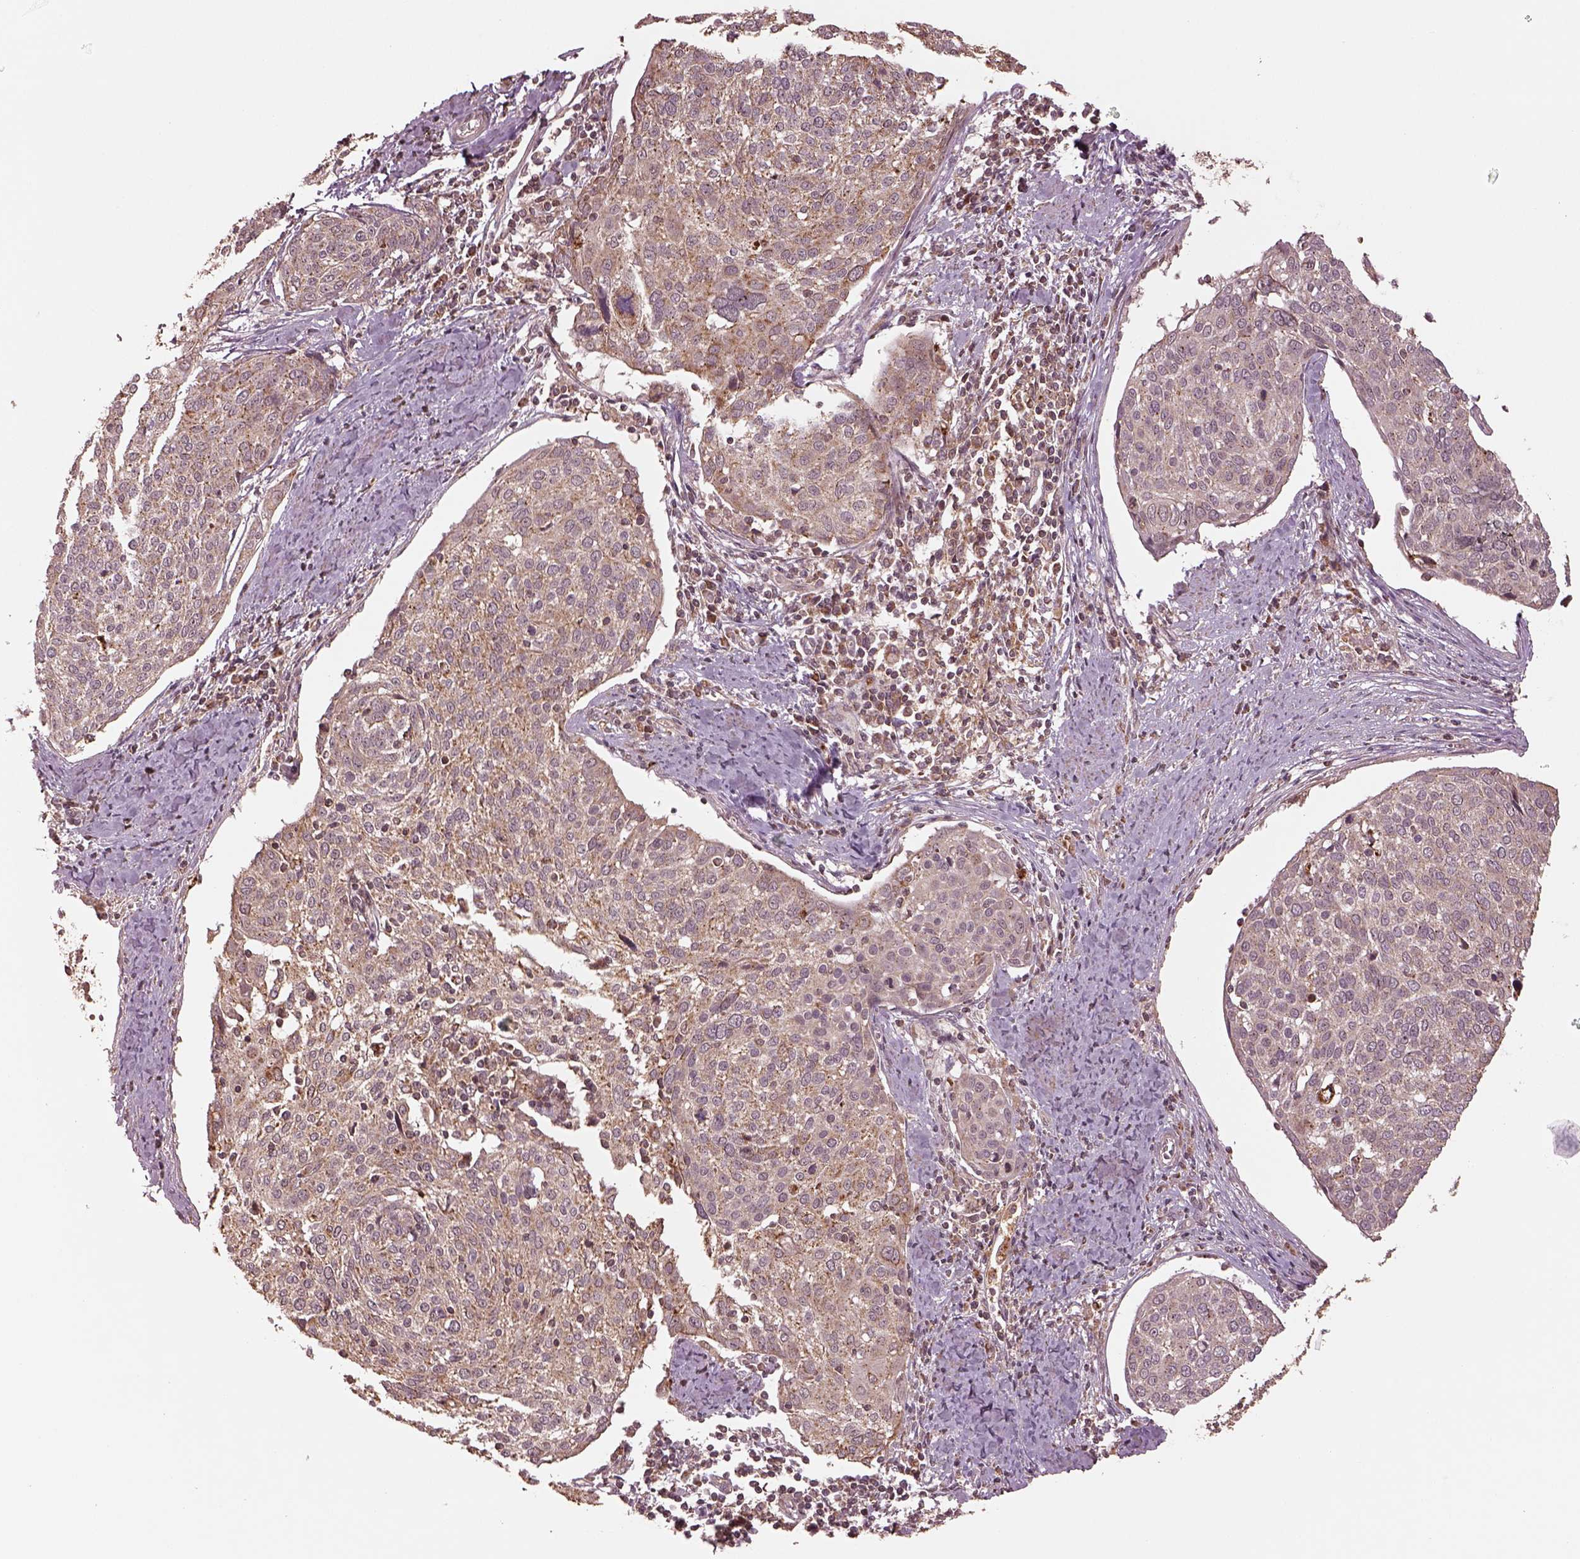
{"staining": {"intensity": "weak", "quantity": "25%-75%", "location": "cytoplasmic/membranous"}, "tissue": "cervical cancer", "cell_type": "Tumor cells", "image_type": "cancer", "snomed": [{"axis": "morphology", "description": "Squamous cell carcinoma, NOS"}, {"axis": "topography", "description": "Cervix"}], "caption": "DAB immunohistochemical staining of cervical cancer displays weak cytoplasmic/membranous protein staining in approximately 25%-75% of tumor cells. The protein of interest is stained brown, and the nuclei are stained in blue (DAB (3,3'-diaminobenzidine) IHC with brightfield microscopy, high magnification).", "gene": "SEL1L3", "patient": {"sex": "female", "age": 39}}